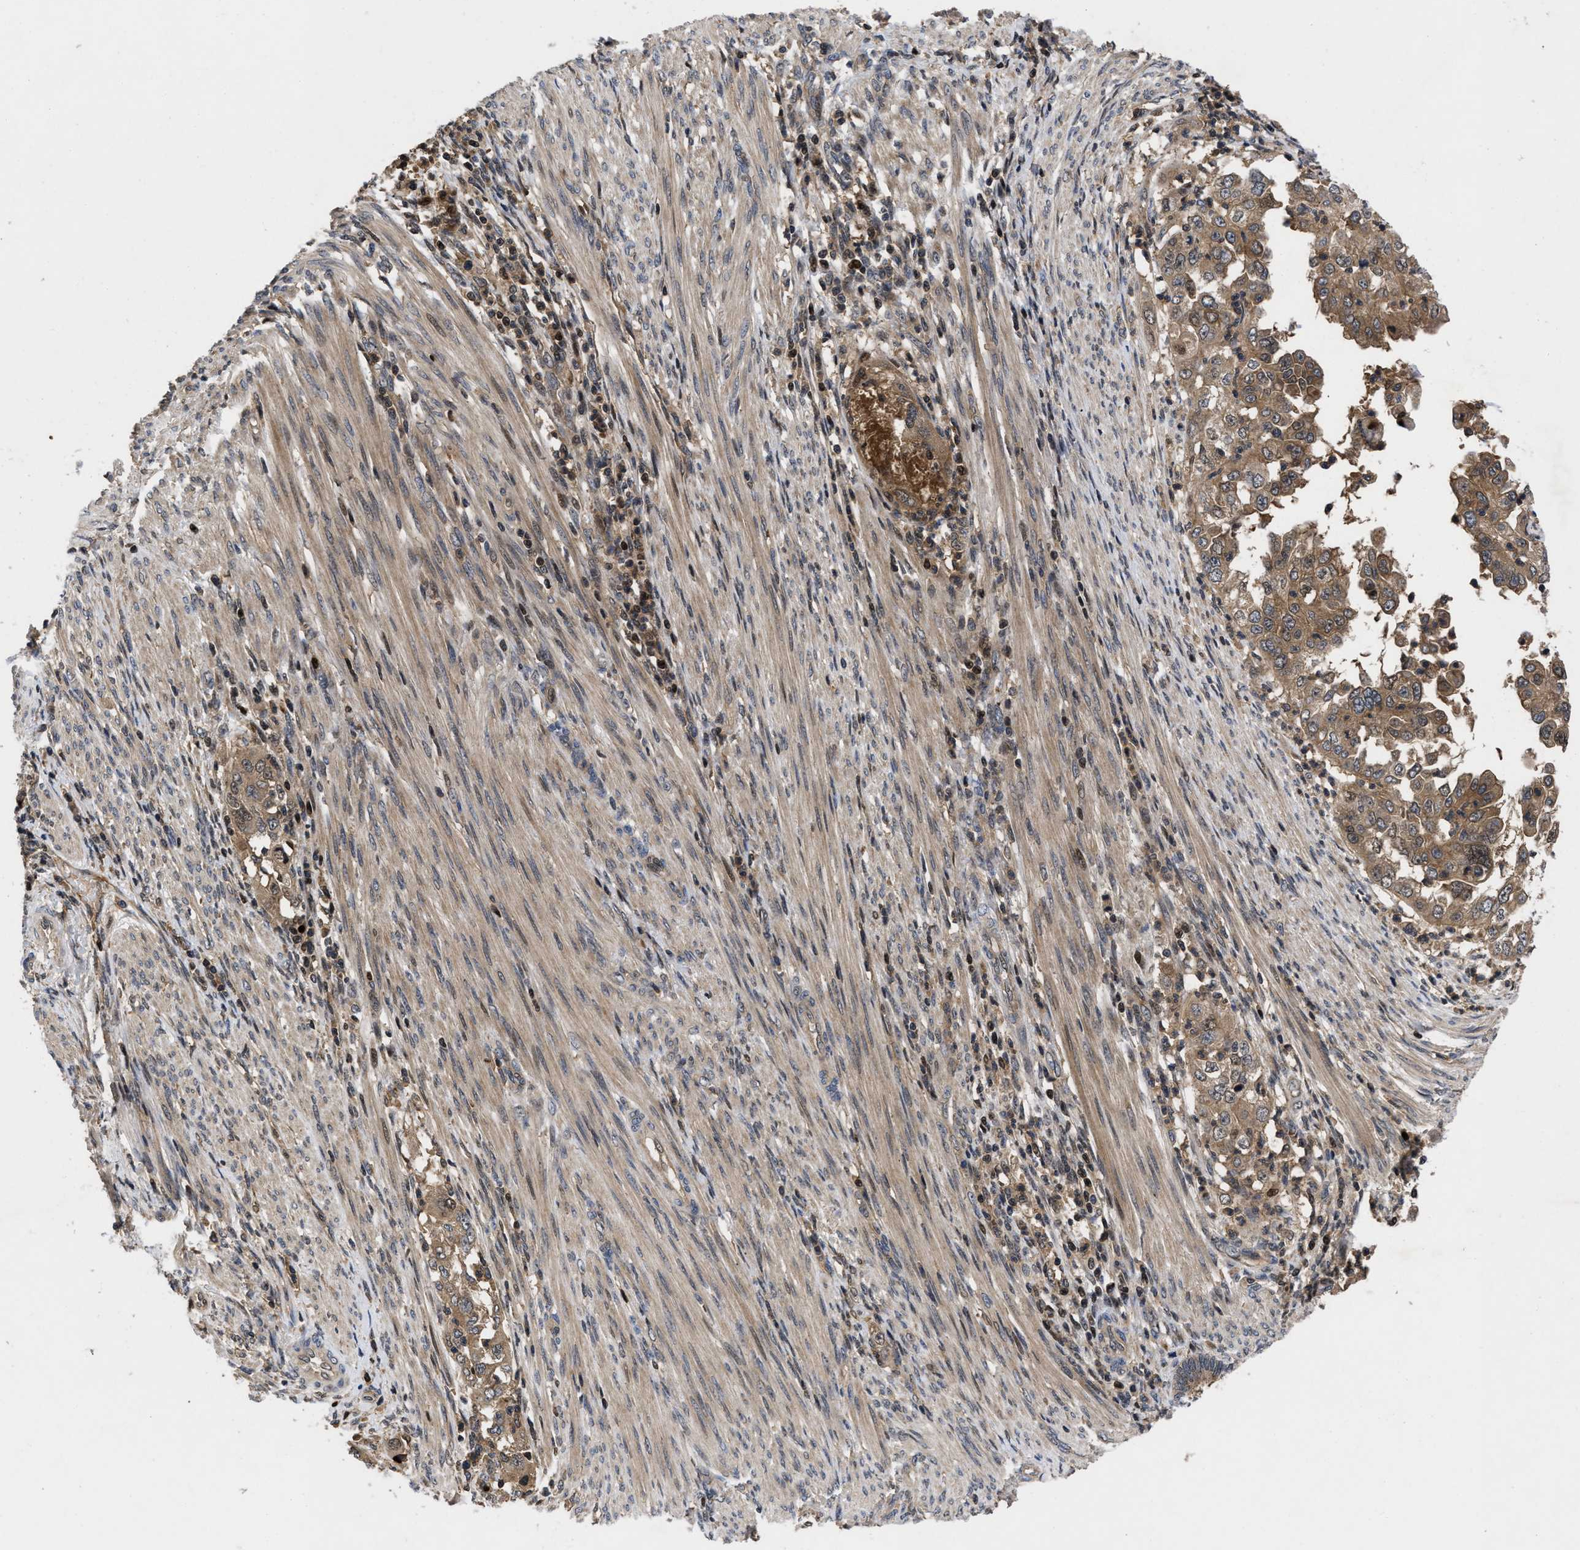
{"staining": {"intensity": "moderate", "quantity": ">75%", "location": "cytoplasmic/membranous"}, "tissue": "endometrial cancer", "cell_type": "Tumor cells", "image_type": "cancer", "snomed": [{"axis": "morphology", "description": "Adenocarcinoma, NOS"}, {"axis": "topography", "description": "Endometrium"}], "caption": "IHC of human endometrial cancer demonstrates medium levels of moderate cytoplasmic/membranous expression in about >75% of tumor cells.", "gene": "FAM200A", "patient": {"sex": "female", "age": 85}}